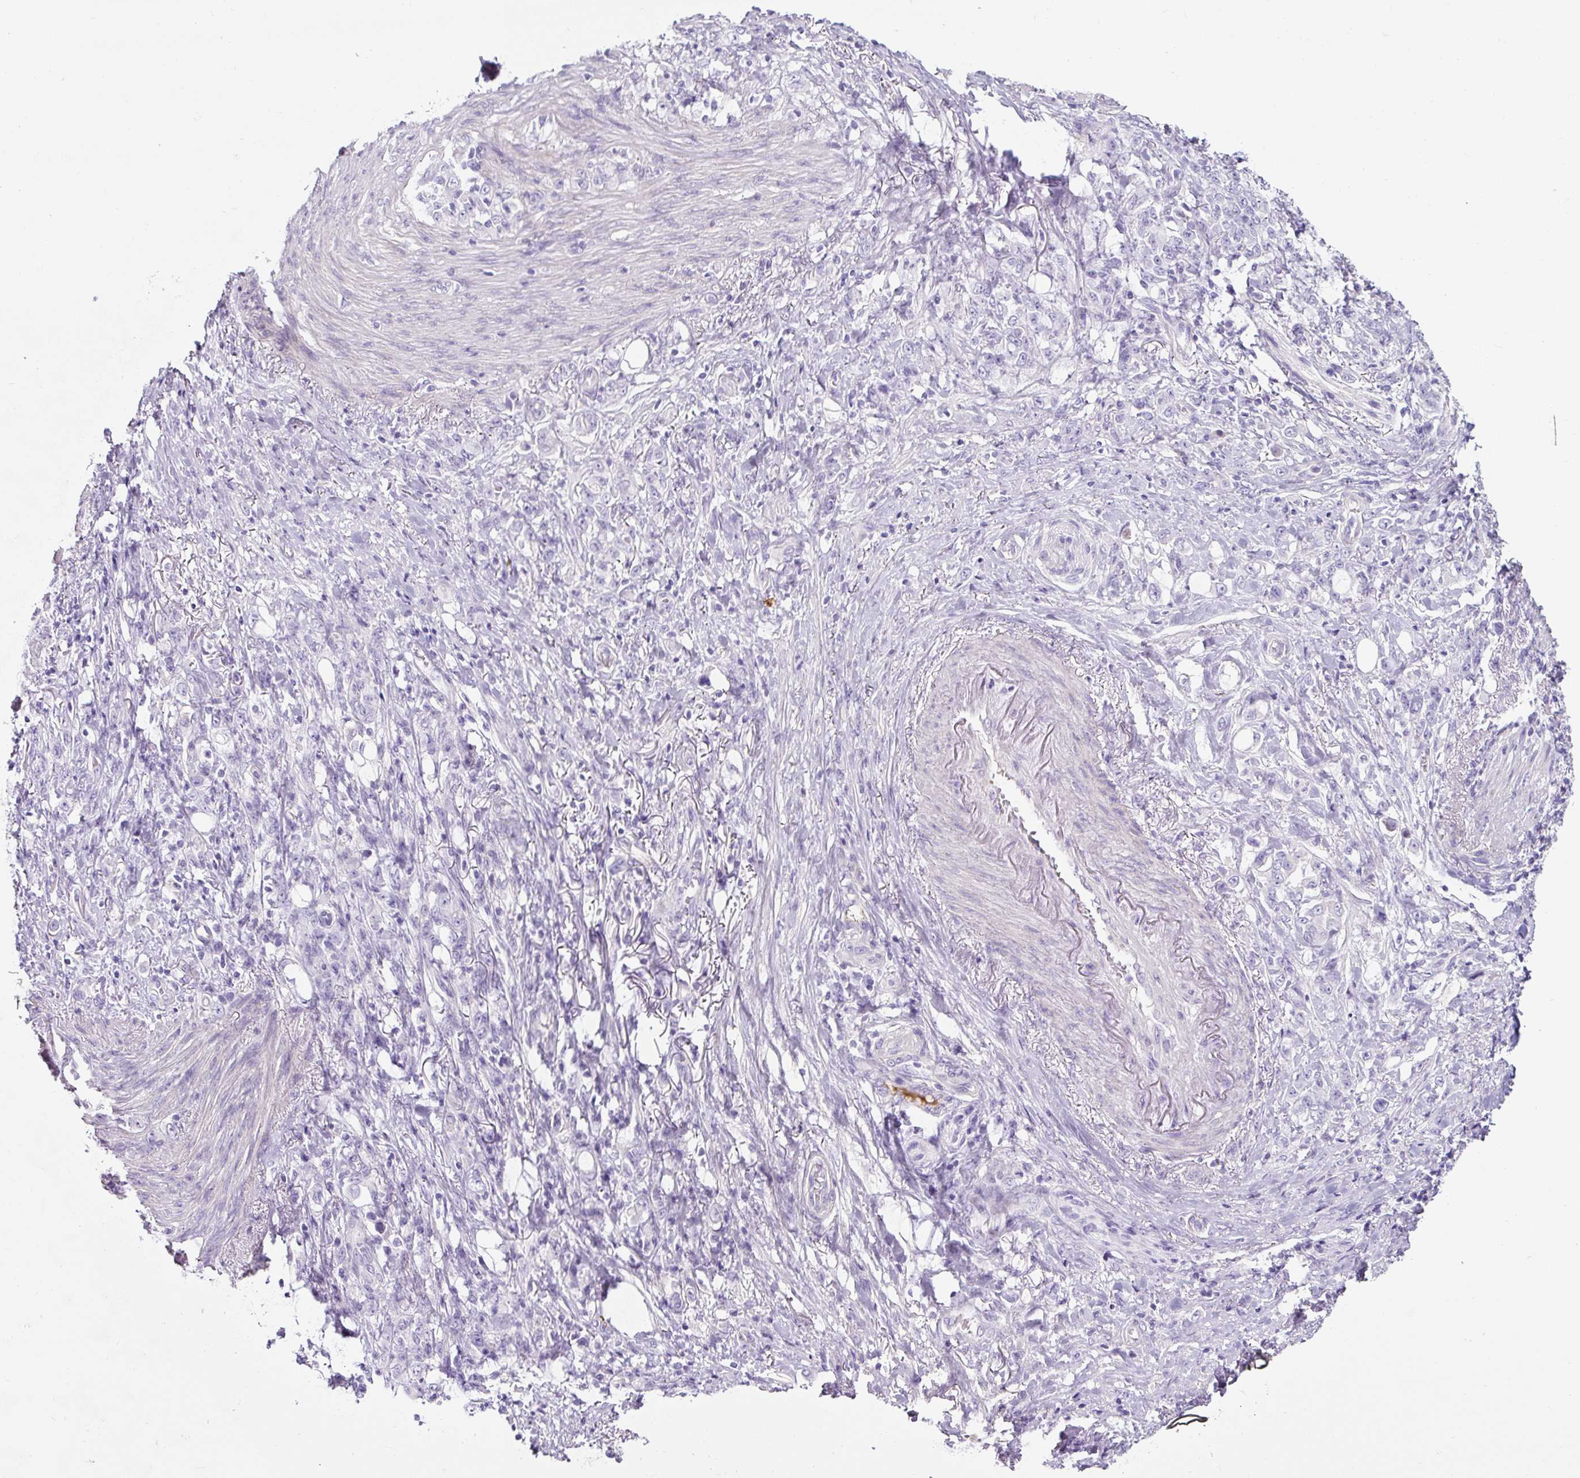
{"staining": {"intensity": "negative", "quantity": "none", "location": "none"}, "tissue": "stomach cancer", "cell_type": "Tumor cells", "image_type": "cancer", "snomed": [{"axis": "morphology", "description": "Adenocarcinoma, NOS"}, {"axis": "topography", "description": "Stomach"}], "caption": "This is a histopathology image of immunohistochemistry (IHC) staining of stomach cancer, which shows no expression in tumor cells.", "gene": "OR14A2", "patient": {"sex": "female", "age": 79}}